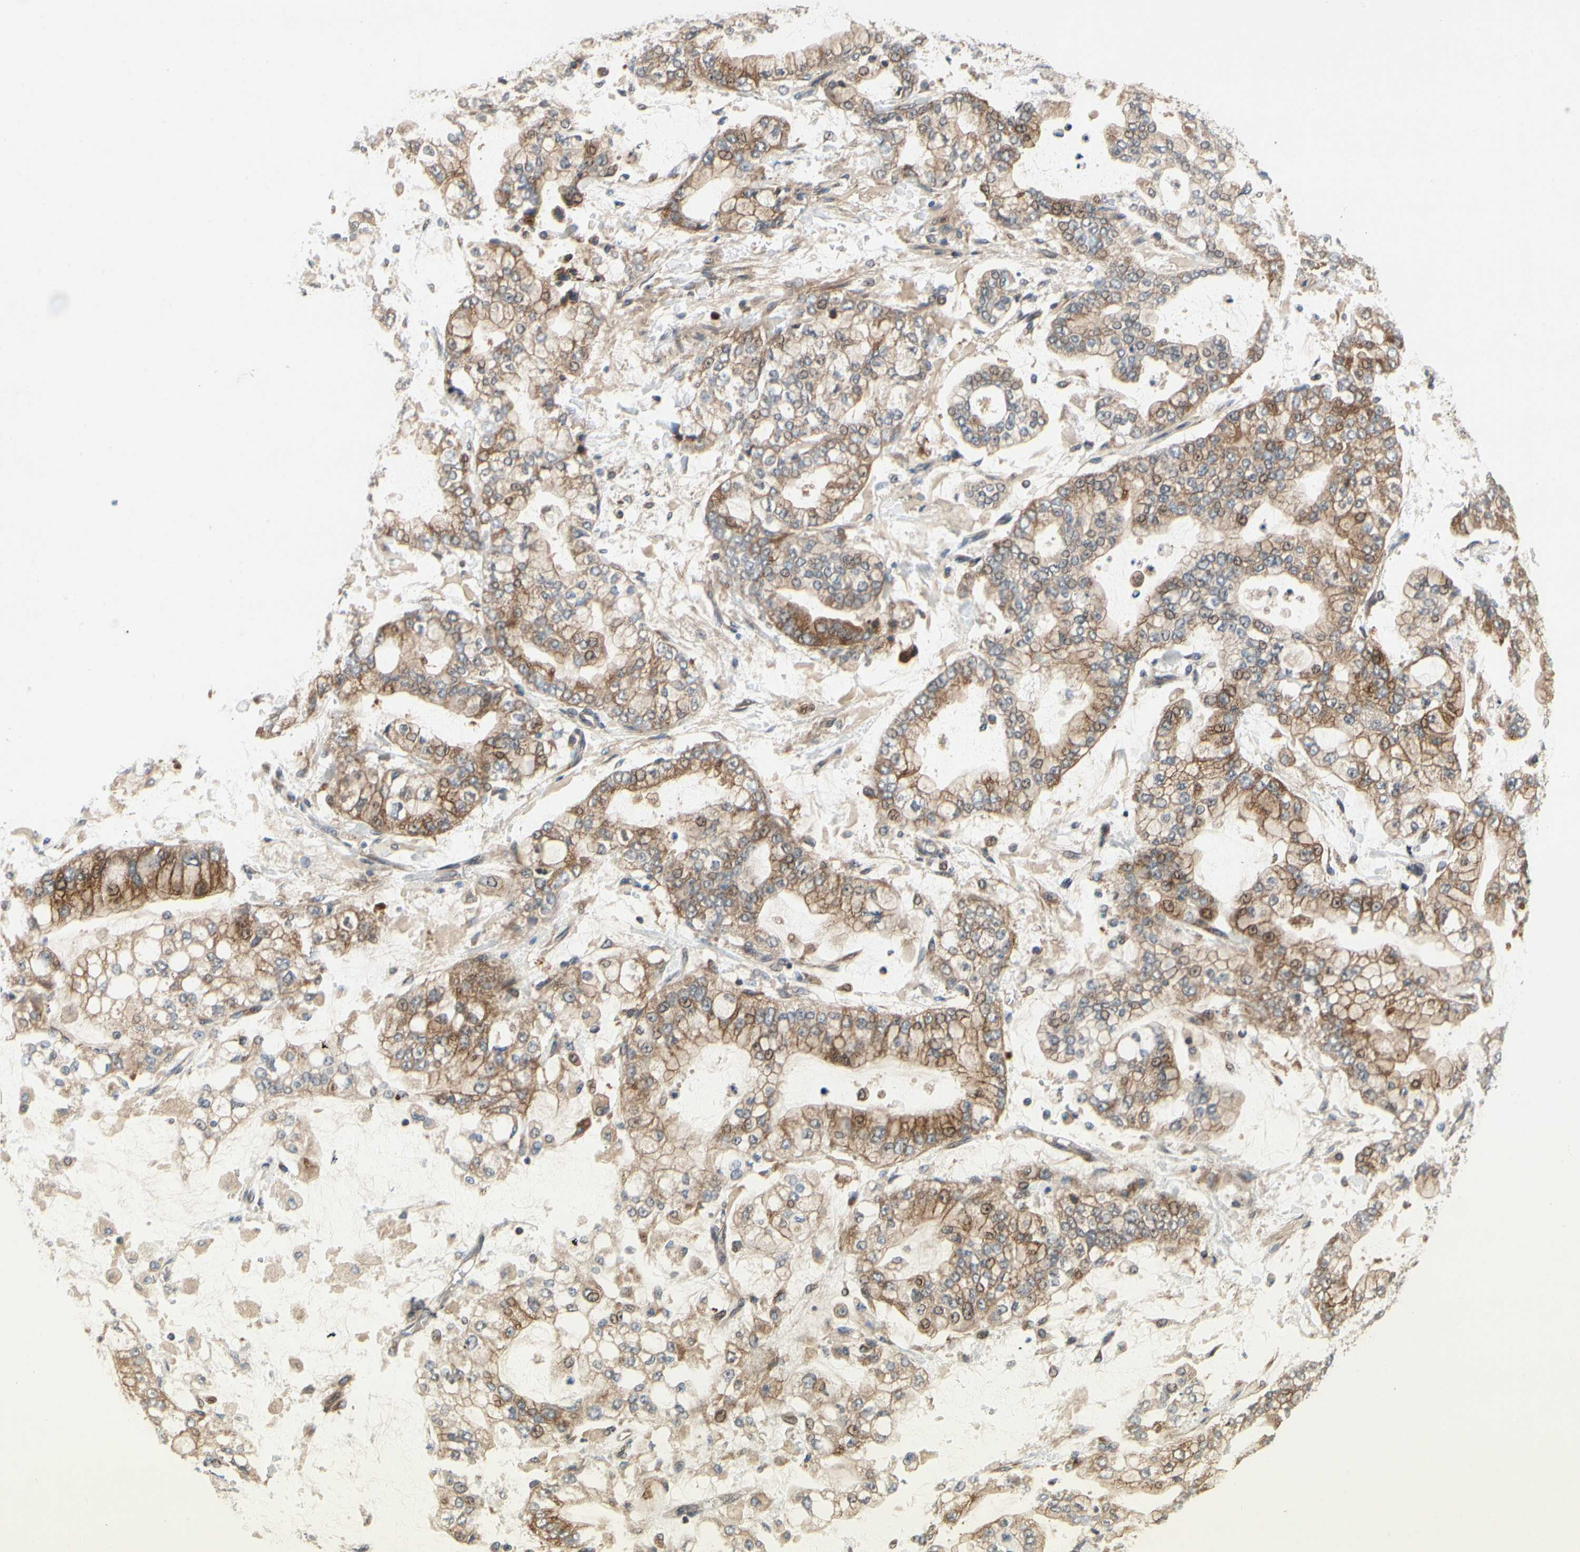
{"staining": {"intensity": "moderate", "quantity": ">75%", "location": "cytoplasmic/membranous"}, "tissue": "stomach cancer", "cell_type": "Tumor cells", "image_type": "cancer", "snomed": [{"axis": "morphology", "description": "Normal tissue, NOS"}, {"axis": "morphology", "description": "Adenocarcinoma, NOS"}, {"axis": "topography", "description": "Stomach, upper"}, {"axis": "topography", "description": "Stomach"}], "caption": "Adenocarcinoma (stomach) stained with immunohistochemistry shows moderate cytoplasmic/membranous staining in approximately >75% of tumor cells. The staining was performed using DAB, with brown indicating positive protein expression. Nuclei are stained blue with hematoxylin.", "gene": "TDRP", "patient": {"sex": "male", "age": 76}}